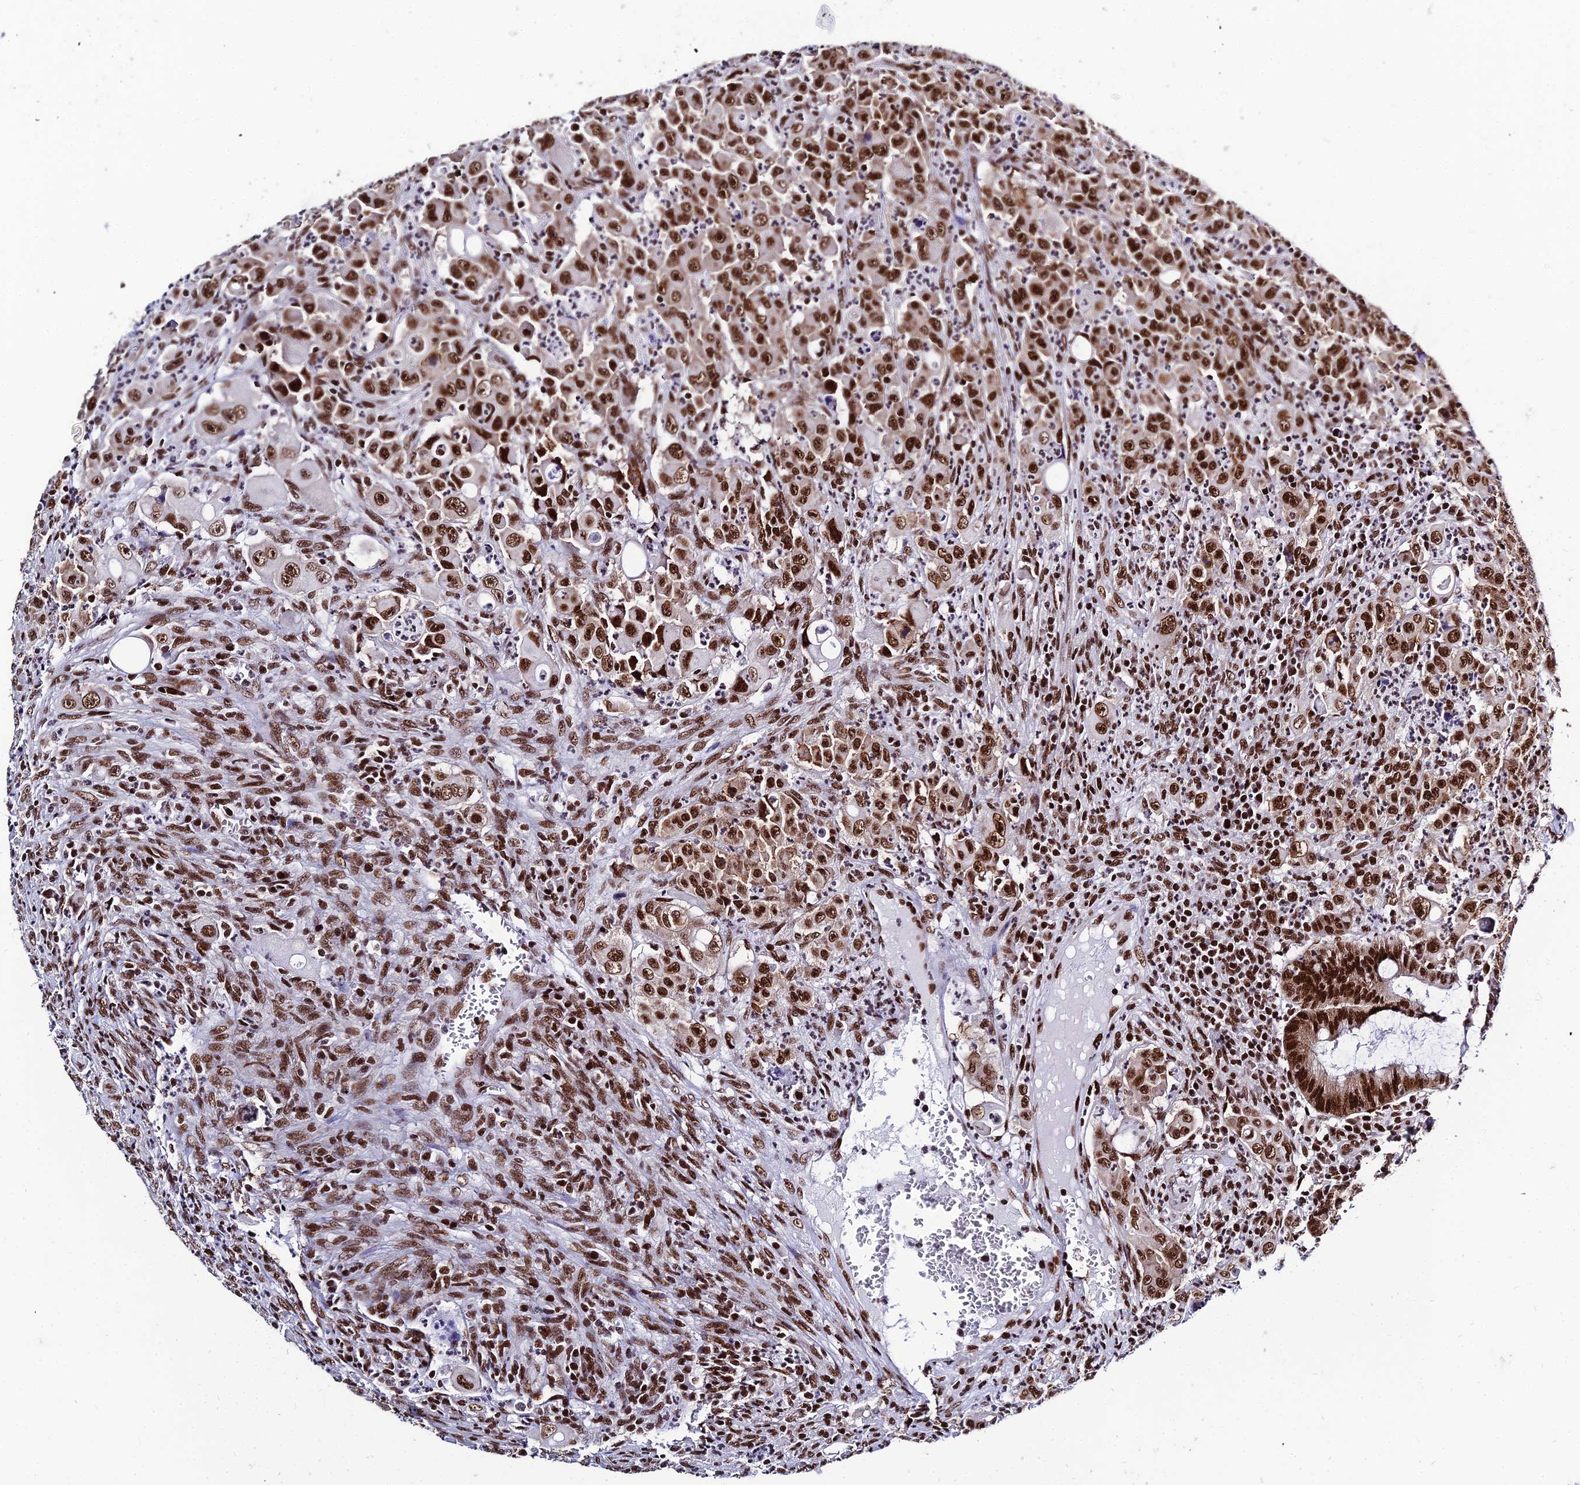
{"staining": {"intensity": "strong", "quantity": ">75%", "location": "nuclear"}, "tissue": "colorectal cancer", "cell_type": "Tumor cells", "image_type": "cancer", "snomed": [{"axis": "morphology", "description": "Adenocarcinoma, NOS"}, {"axis": "topography", "description": "Colon"}], "caption": "DAB (3,3'-diaminobenzidine) immunohistochemical staining of human colorectal cancer (adenocarcinoma) reveals strong nuclear protein positivity in approximately >75% of tumor cells. The staining was performed using DAB, with brown indicating positive protein expression. Nuclei are stained blue with hematoxylin.", "gene": "HNRNPH1", "patient": {"sex": "male", "age": 51}}